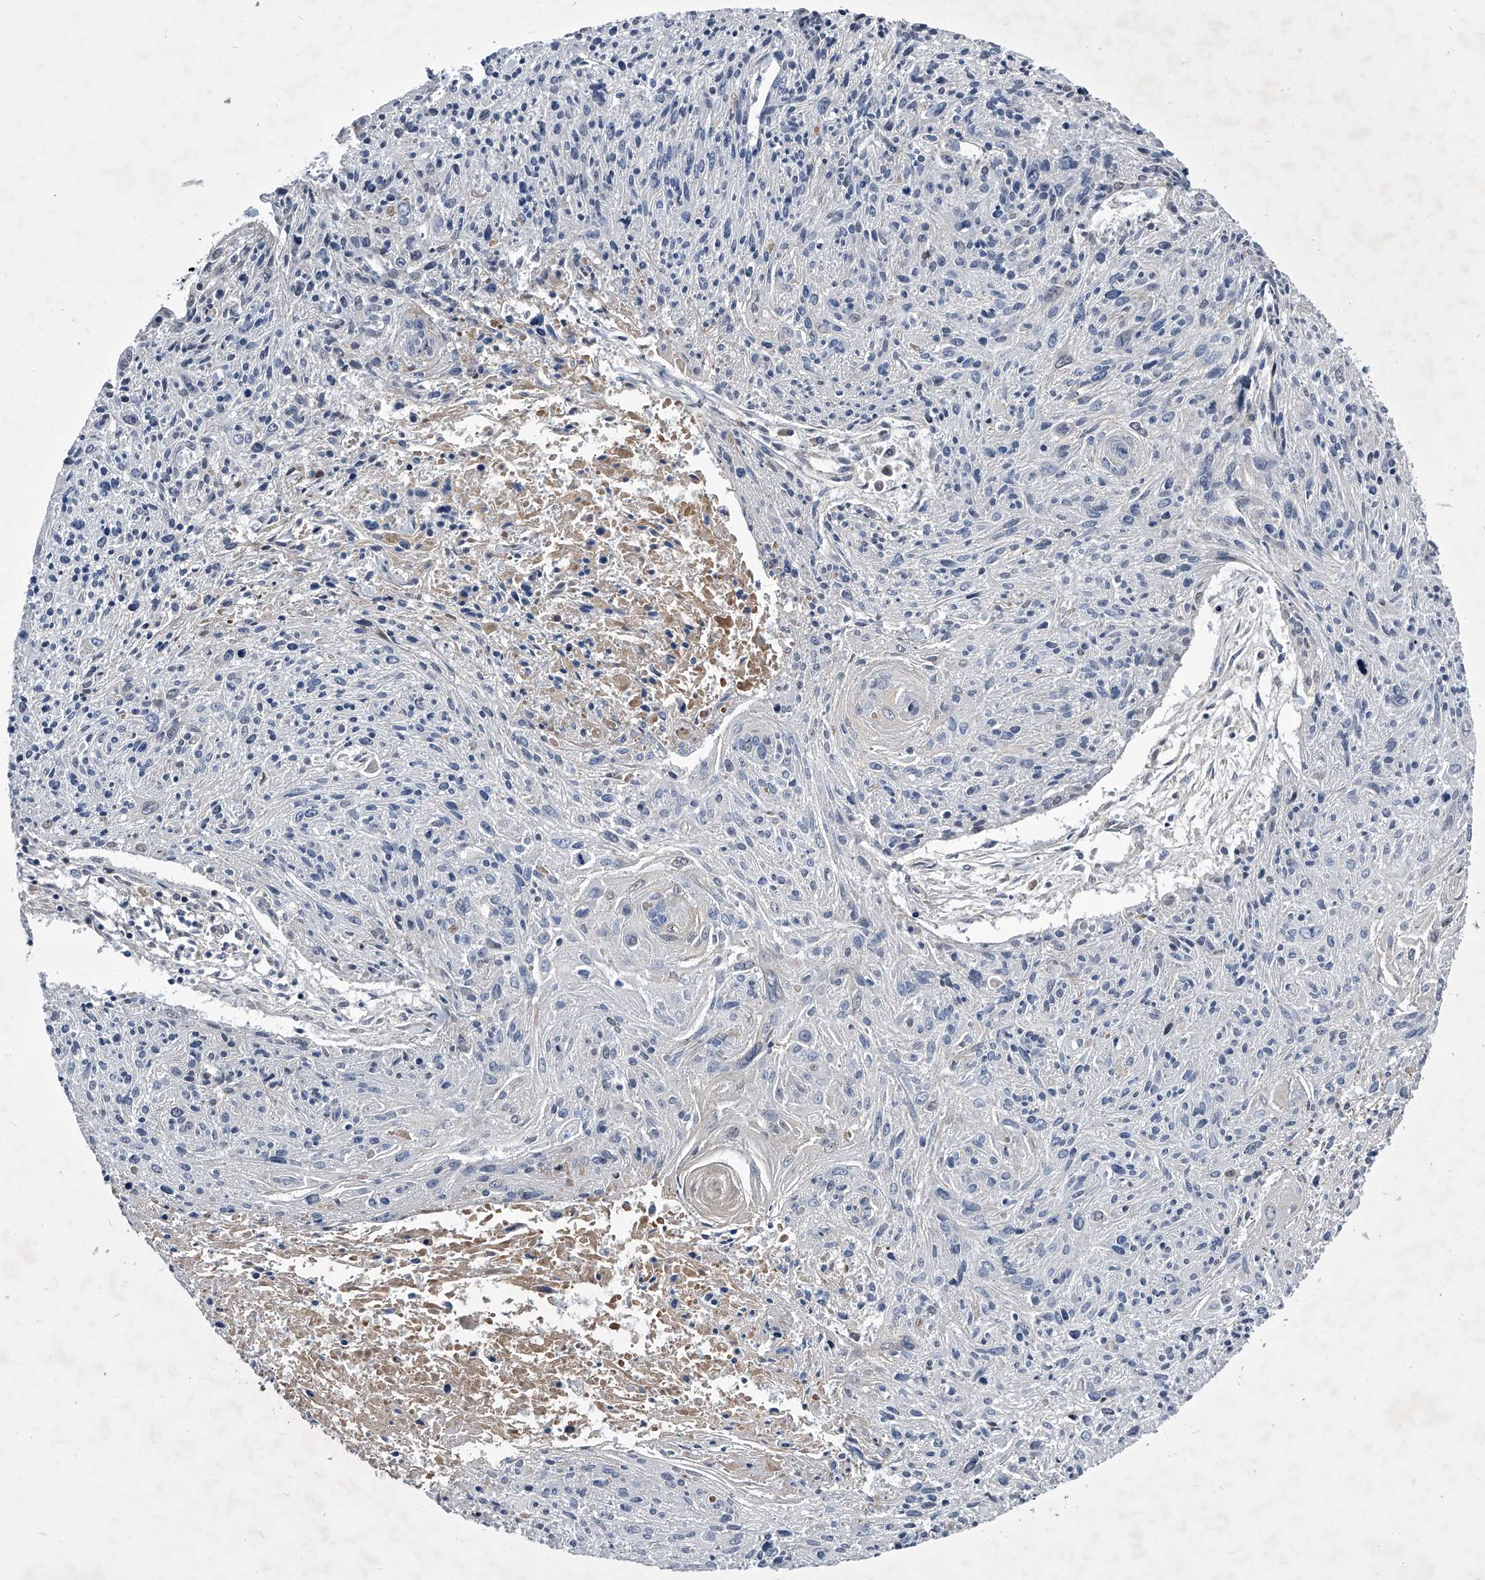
{"staining": {"intensity": "negative", "quantity": "none", "location": "none"}, "tissue": "cervical cancer", "cell_type": "Tumor cells", "image_type": "cancer", "snomed": [{"axis": "morphology", "description": "Squamous cell carcinoma, NOS"}, {"axis": "topography", "description": "Cervix"}], "caption": "Squamous cell carcinoma (cervical) was stained to show a protein in brown. There is no significant staining in tumor cells.", "gene": "ZNF76", "patient": {"sex": "female", "age": 51}}